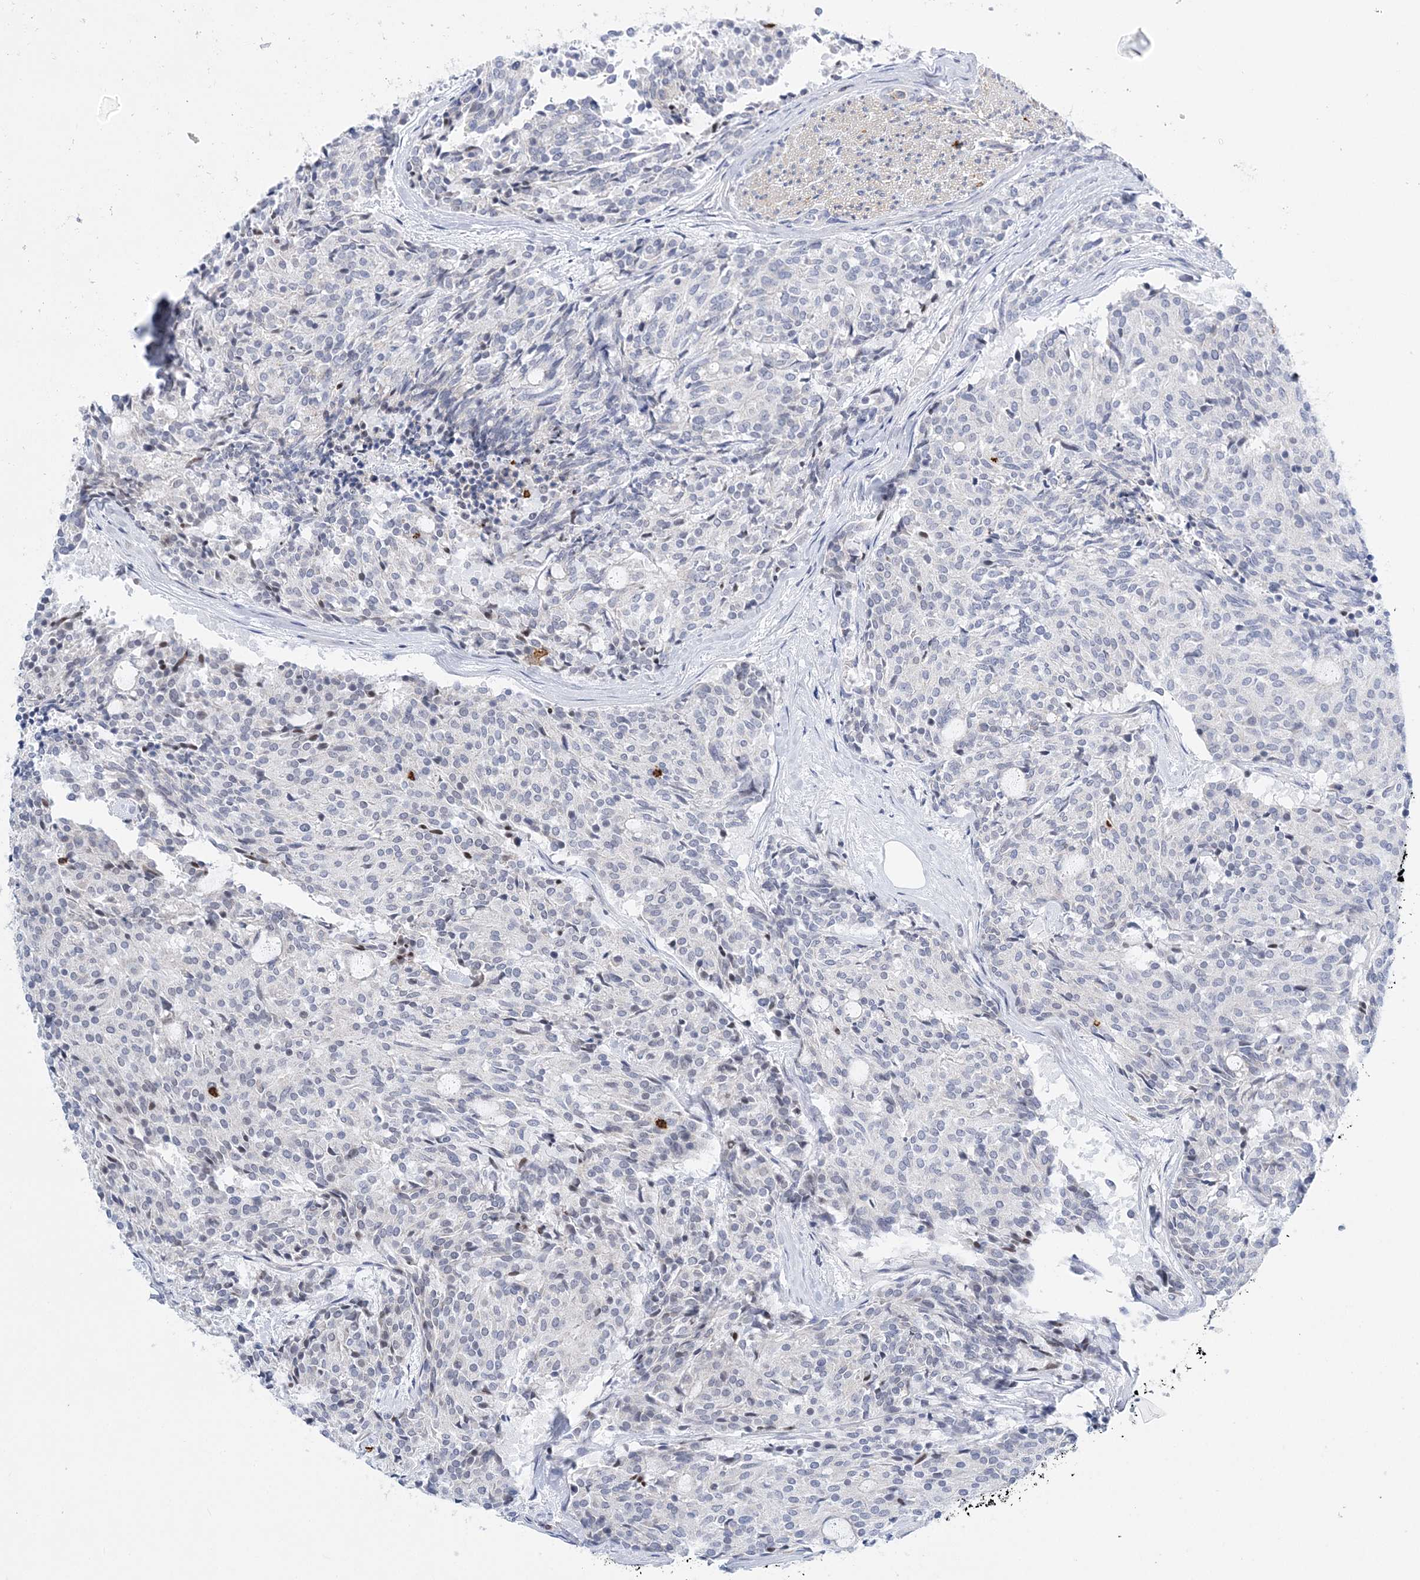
{"staining": {"intensity": "negative", "quantity": "none", "location": "none"}, "tissue": "carcinoid", "cell_type": "Tumor cells", "image_type": "cancer", "snomed": [{"axis": "morphology", "description": "Carcinoid, malignant, NOS"}, {"axis": "topography", "description": "Pancreas"}], "caption": "Immunohistochemical staining of carcinoid shows no significant staining in tumor cells.", "gene": "PRMT9", "patient": {"sex": "female", "age": 54}}